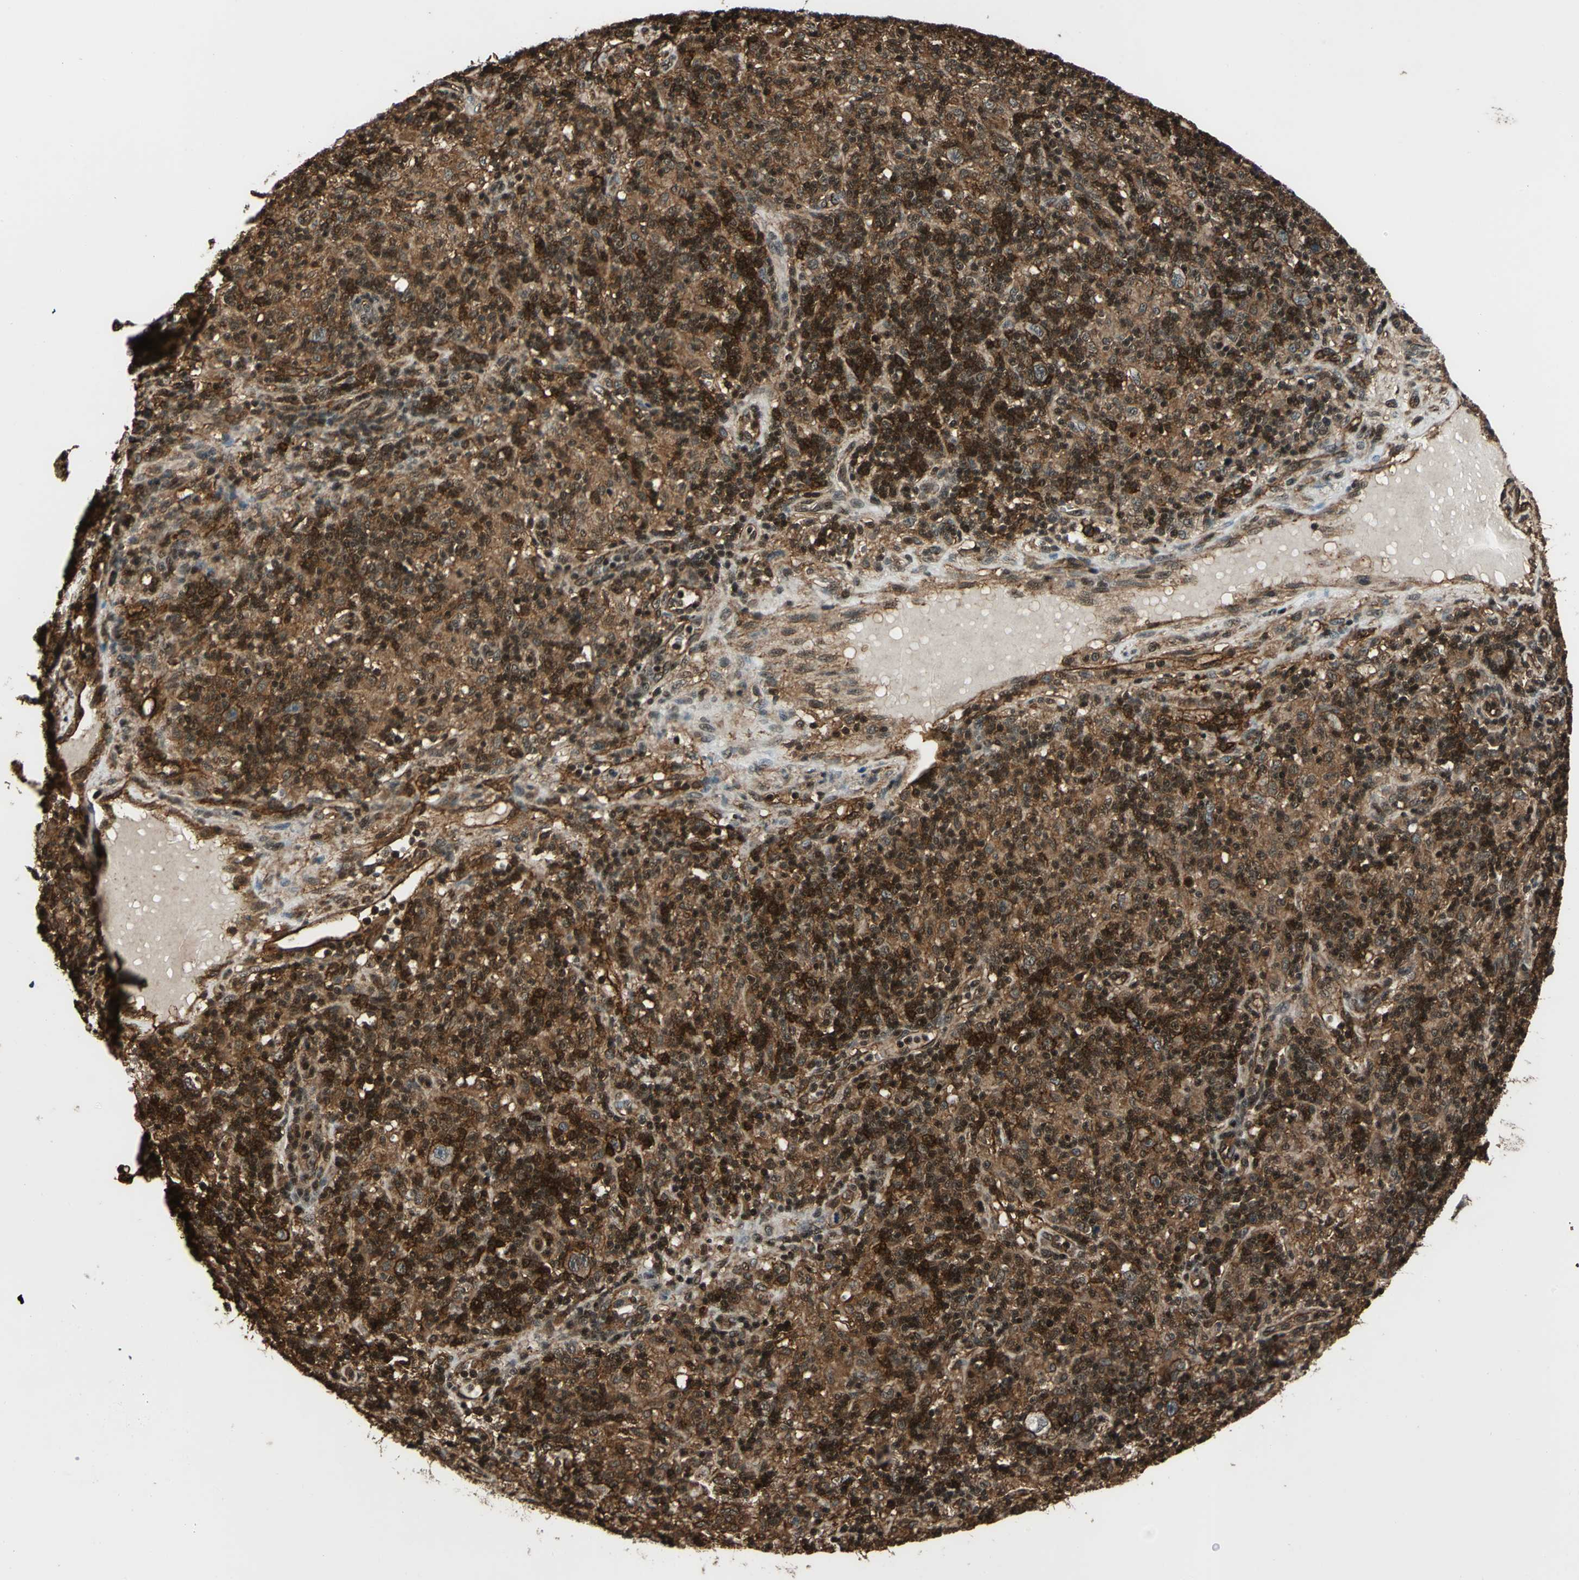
{"staining": {"intensity": "strong", "quantity": ">75%", "location": "cytoplasmic/membranous,nuclear"}, "tissue": "lymphoma", "cell_type": "Tumor cells", "image_type": "cancer", "snomed": [{"axis": "morphology", "description": "Hodgkin's disease, NOS"}, {"axis": "topography", "description": "Lymph node"}], "caption": "Immunohistochemical staining of human Hodgkin's disease shows high levels of strong cytoplasmic/membranous and nuclear protein expression in approximately >75% of tumor cells.", "gene": "NR2C2", "patient": {"sex": "male", "age": 70}}